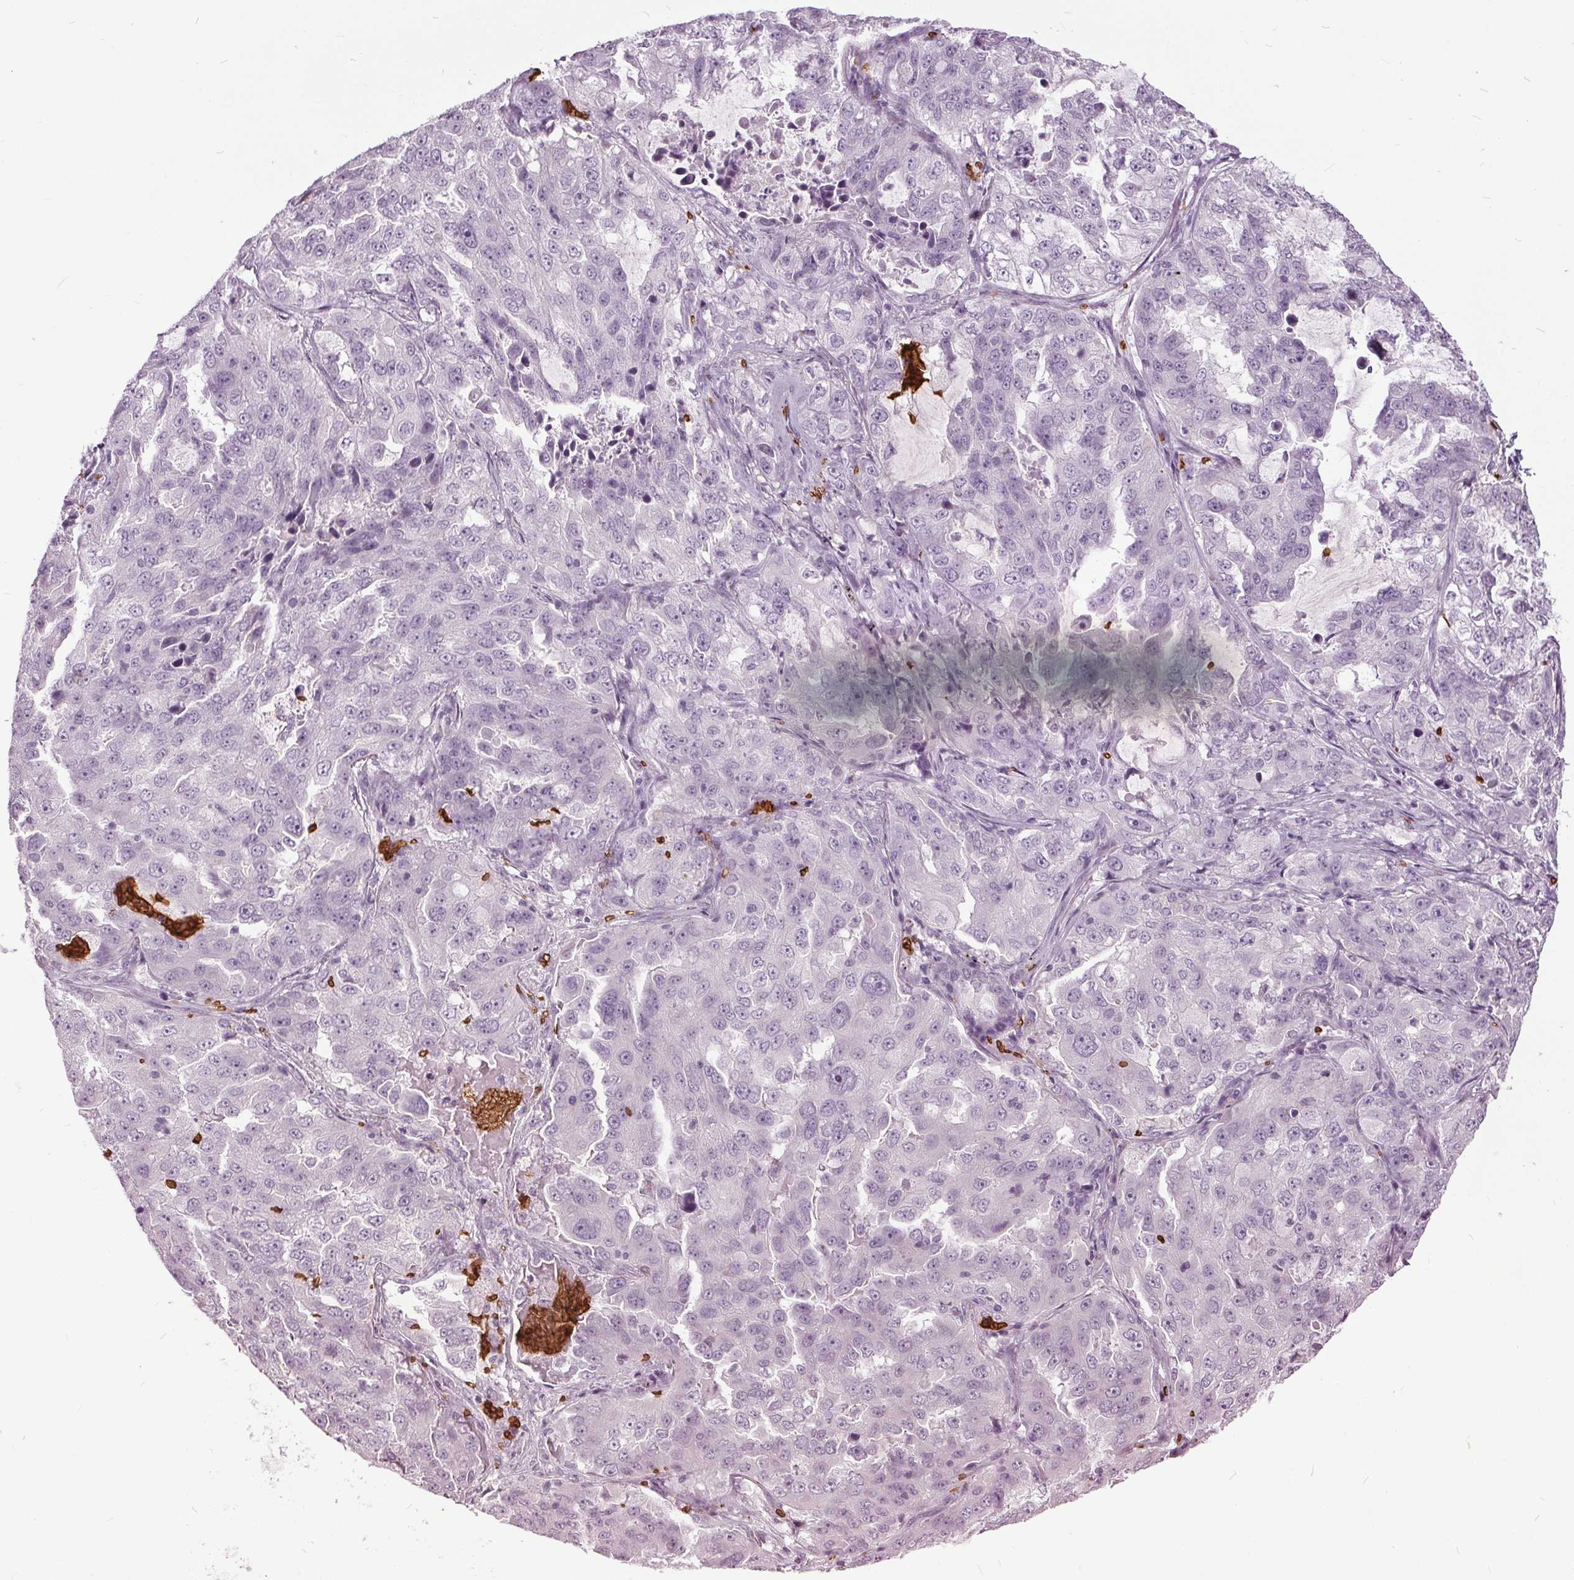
{"staining": {"intensity": "negative", "quantity": "none", "location": "none"}, "tissue": "lung cancer", "cell_type": "Tumor cells", "image_type": "cancer", "snomed": [{"axis": "morphology", "description": "Adenocarcinoma, NOS"}, {"axis": "topography", "description": "Lung"}], "caption": "IHC micrograph of lung cancer (adenocarcinoma) stained for a protein (brown), which demonstrates no expression in tumor cells. Brightfield microscopy of immunohistochemistry stained with DAB (brown) and hematoxylin (blue), captured at high magnification.", "gene": "SLC4A1", "patient": {"sex": "female", "age": 61}}